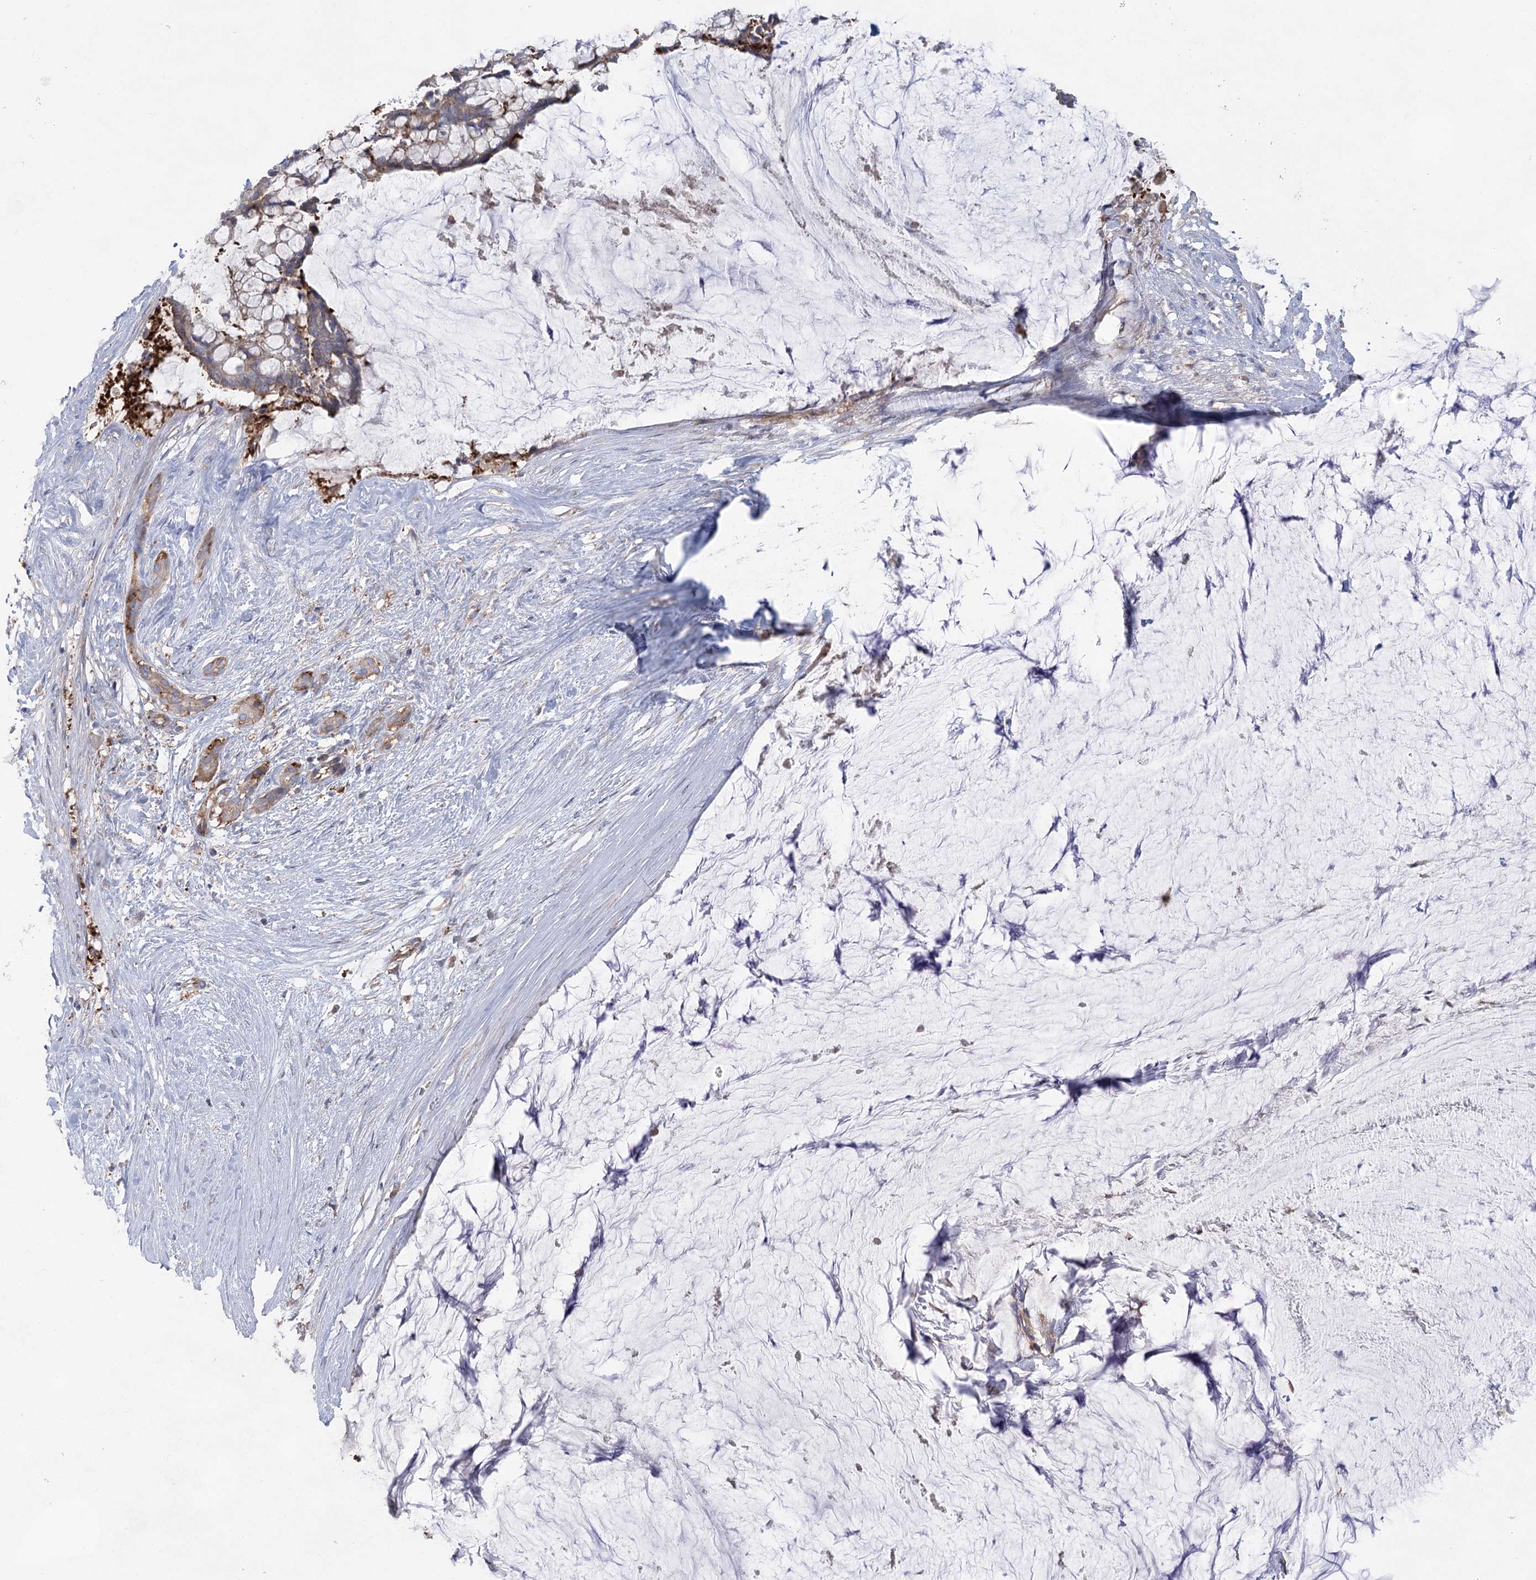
{"staining": {"intensity": "weak", "quantity": ">75%", "location": "cytoplasmic/membranous"}, "tissue": "pancreatic cancer", "cell_type": "Tumor cells", "image_type": "cancer", "snomed": [{"axis": "morphology", "description": "Adenocarcinoma, NOS"}, {"axis": "topography", "description": "Pancreas"}], "caption": "This is an image of immunohistochemistry staining of pancreatic cancer, which shows weak staining in the cytoplasmic/membranous of tumor cells.", "gene": "EIF3A", "patient": {"sex": "male", "age": 41}}